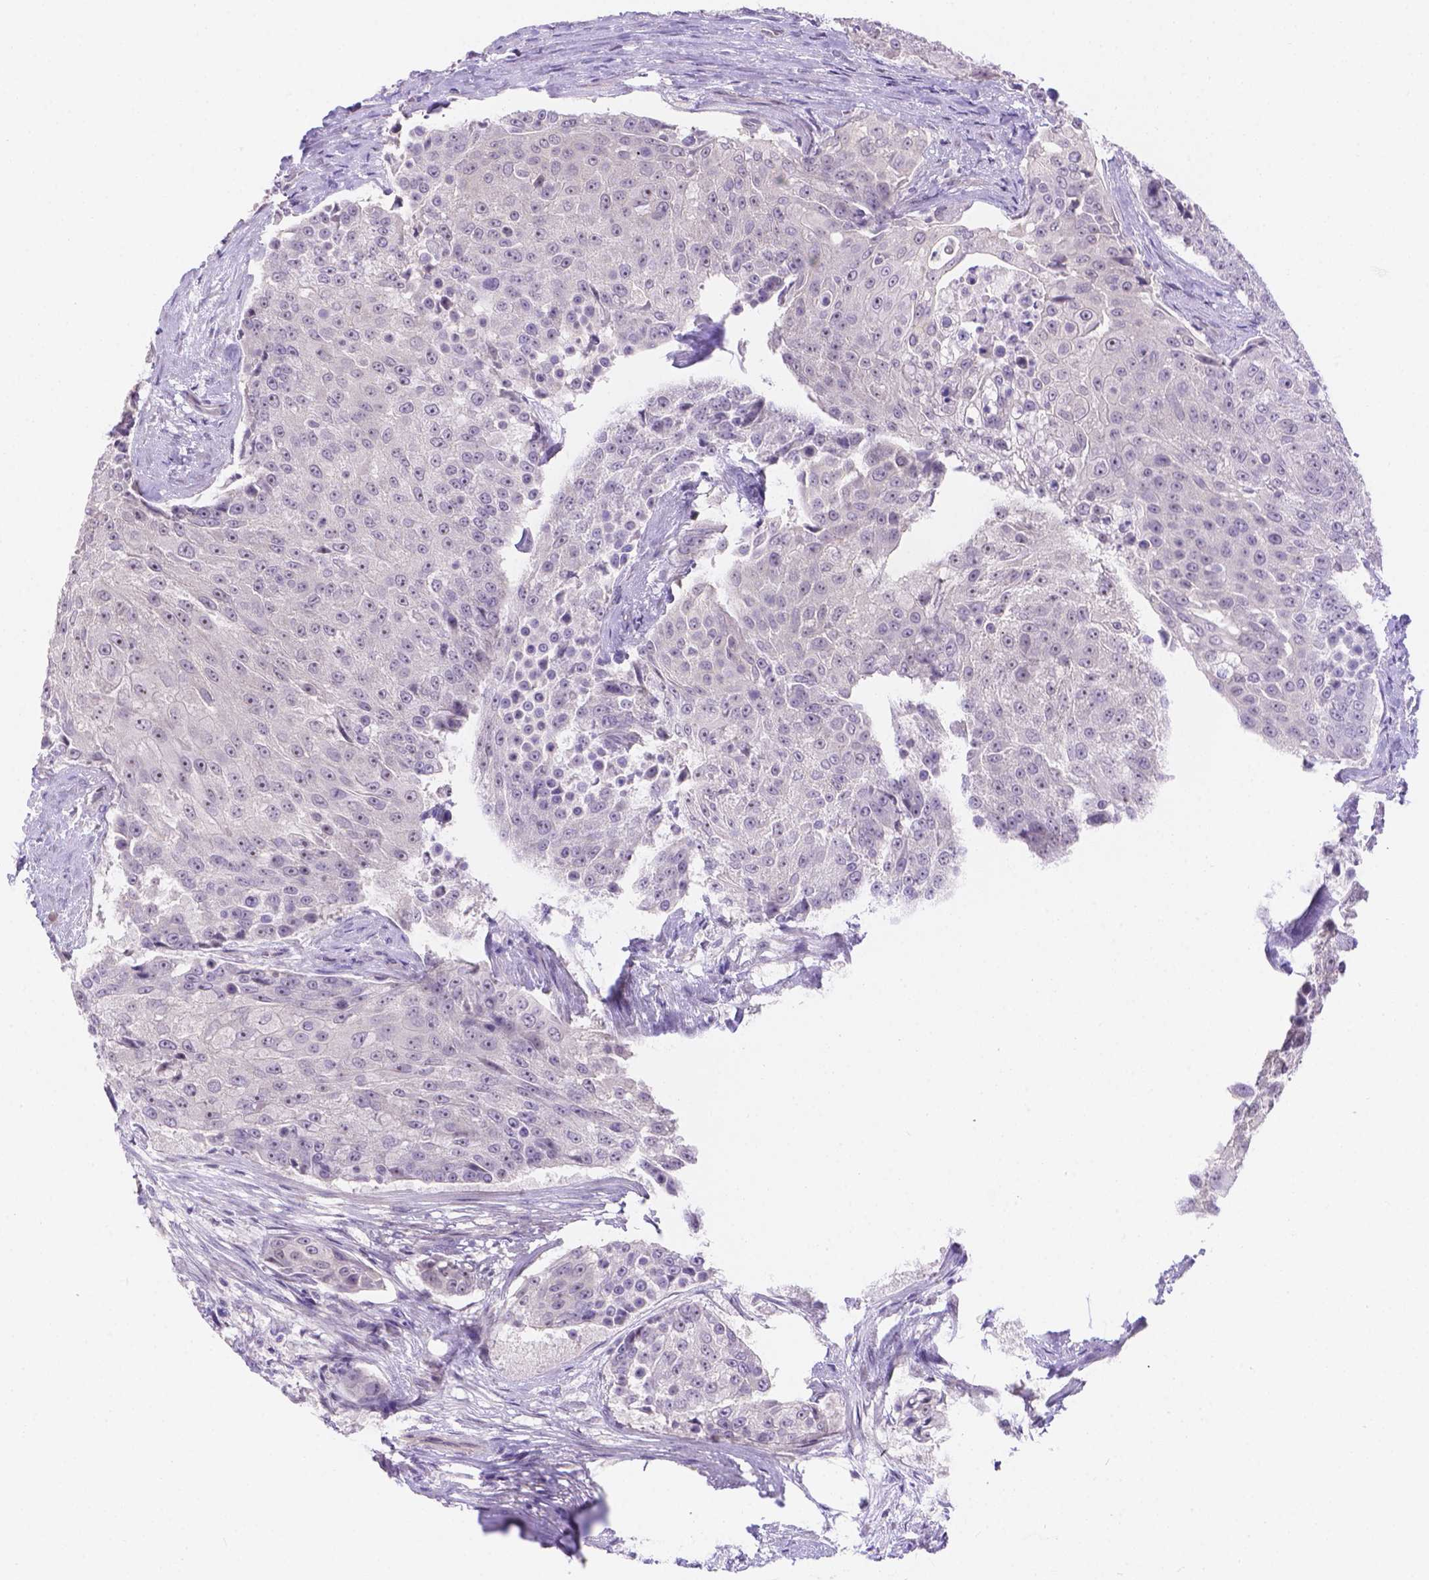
{"staining": {"intensity": "negative", "quantity": "none", "location": "none"}, "tissue": "urothelial cancer", "cell_type": "Tumor cells", "image_type": "cancer", "snomed": [{"axis": "morphology", "description": "Urothelial carcinoma, High grade"}, {"axis": "topography", "description": "Urinary bladder"}], "caption": "Tumor cells show no significant protein positivity in urothelial cancer.", "gene": "CD96", "patient": {"sex": "female", "age": 63}}